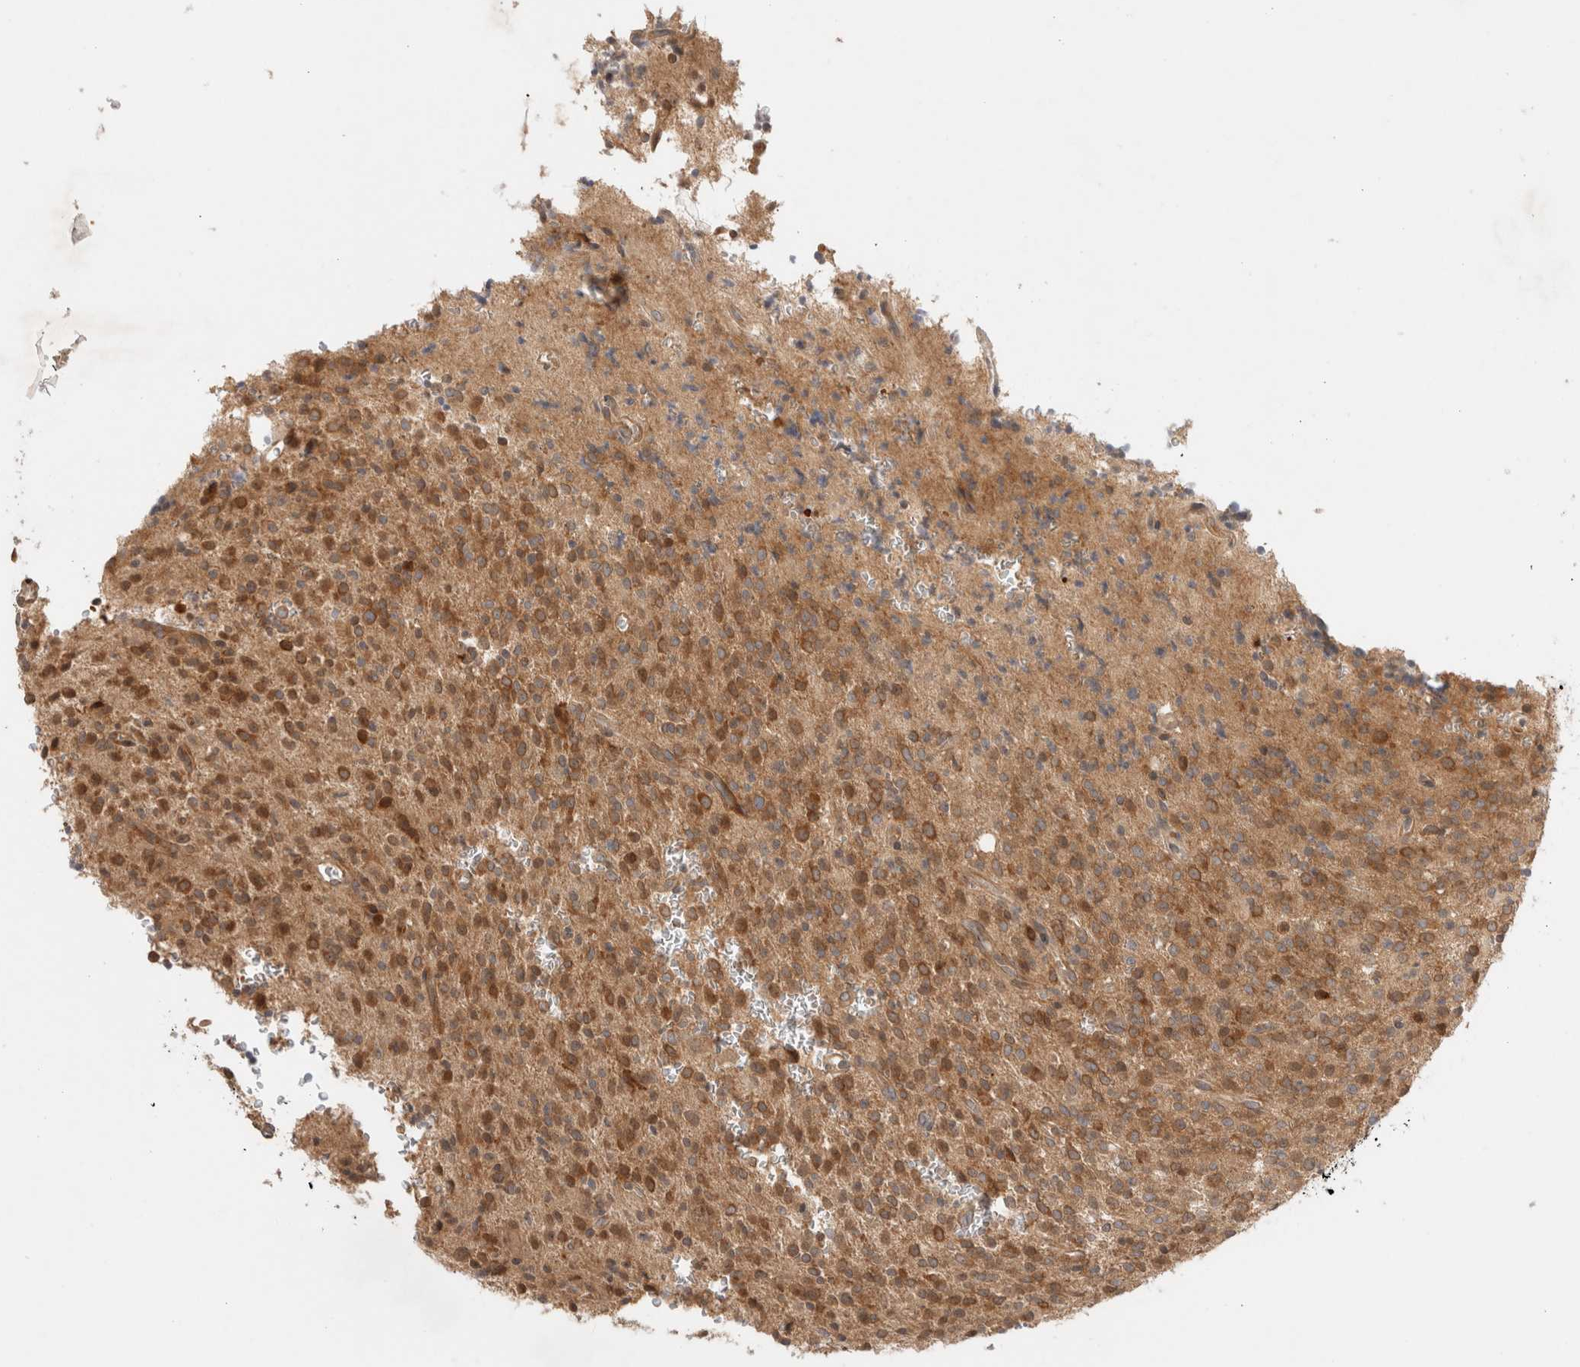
{"staining": {"intensity": "moderate", "quantity": ">75%", "location": "cytoplasmic/membranous,nuclear"}, "tissue": "glioma", "cell_type": "Tumor cells", "image_type": "cancer", "snomed": [{"axis": "morphology", "description": "Glioma, malignant, High grade"}, {"axis": "topography", "description": "Brain"}], "caption": "Immunohistochemistry (DAB (3,3'-diaminobenzidine)) staining of human malignant glioma (high-grade) shows moderate cytoplasmic/membranous and nuclear protein staining in about >75% of tumor cells. Using DAB (brown) and hematoxylin (blue) stains, captured at high magnification using brightfield microscopy.", "gene": "OTUD6B", "patient": {"sex": "male", "age": 34}}